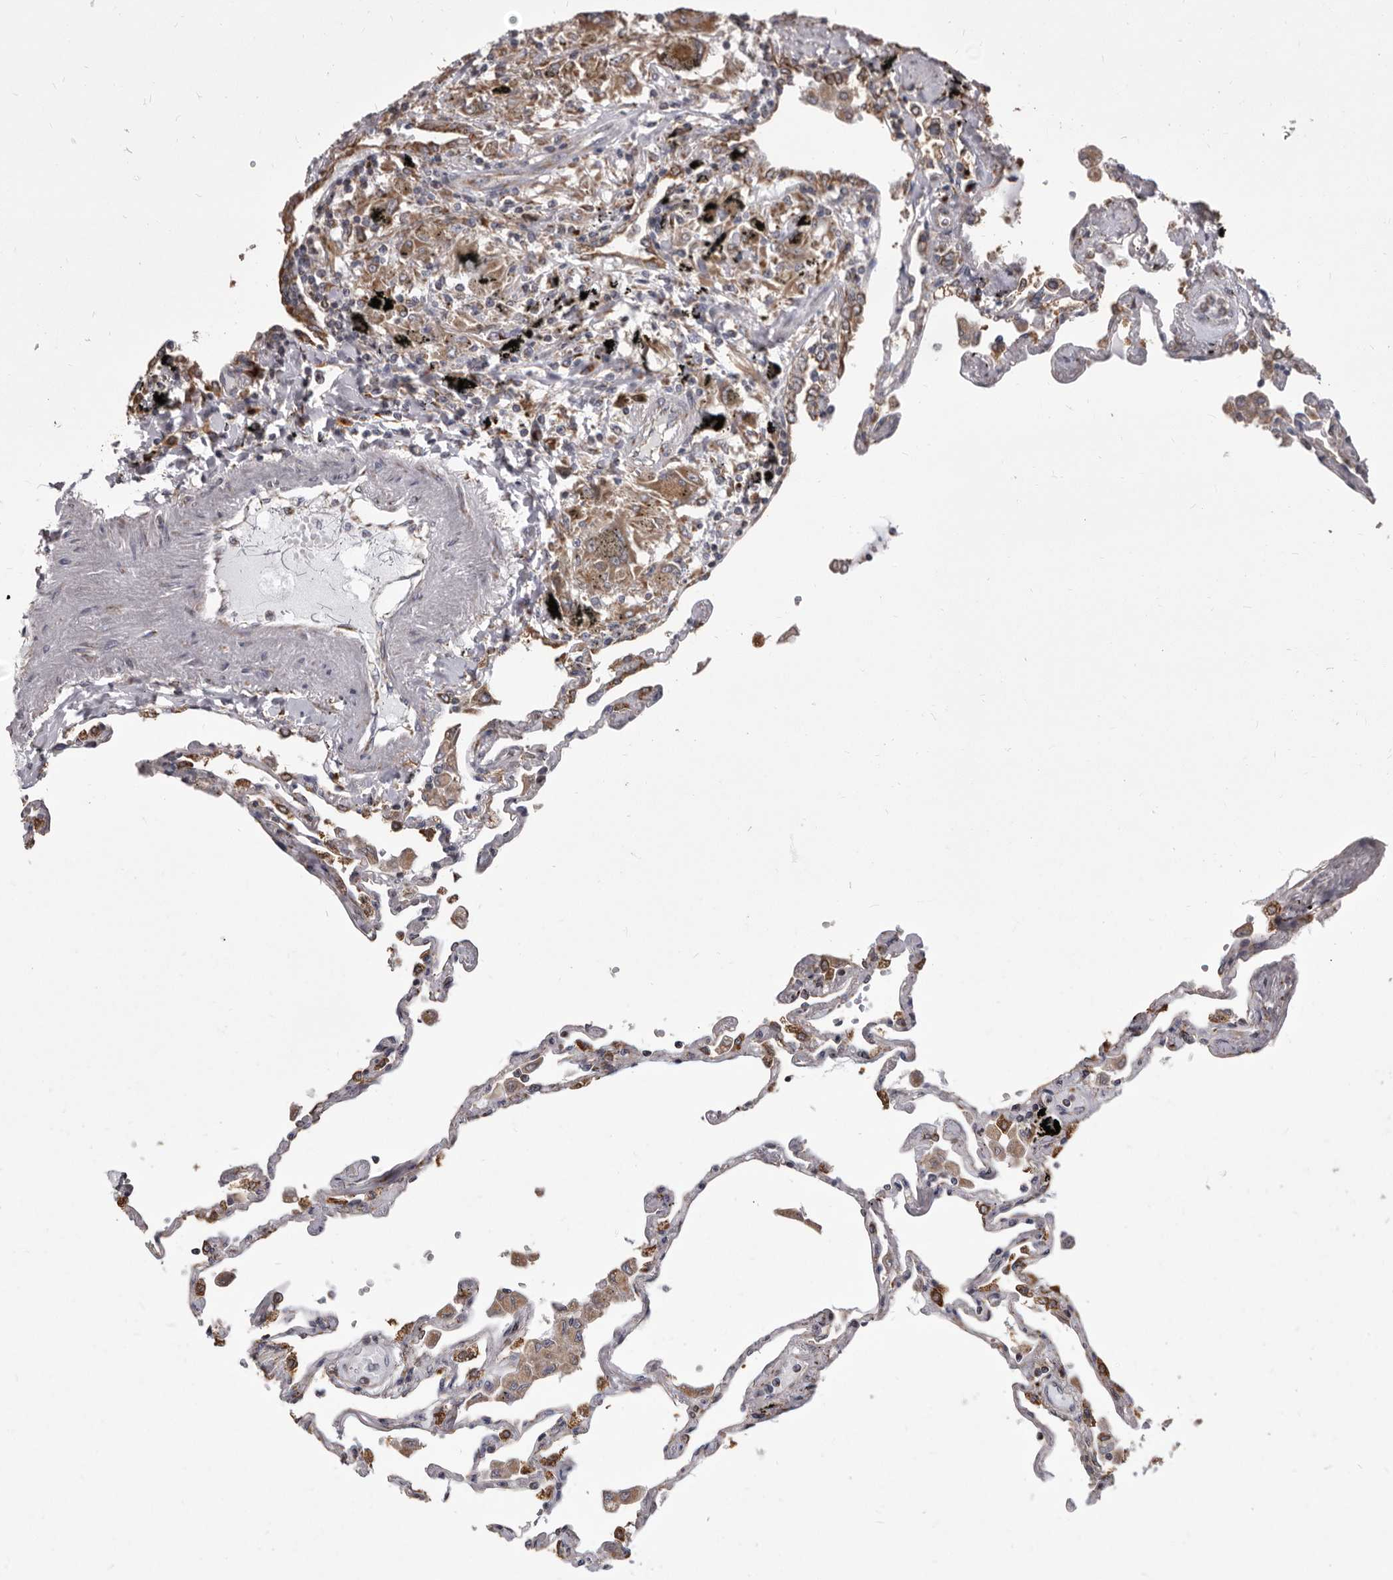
{"staining": {"intensity": "strong", "quantity": "25%-75%", "location": "cytoplasmic/membranous"}, "tissue": "lung", "cell_type": "Alveolar cells", "image_type": "normal", "snomed": [{"axis": "morphology", "description": "Normal tissue, NOS"}, {"axis": "topography", "description": "Lung"}], "caption": "Immunohistochemistry of unremarkable lung shows high levels of strong cytoplasmic/membranous expression in about 25%-75% of alveolar cells. (brown staining indicates protein expression, while blue staining denotes nuclei).", "gene": "CDK5RAP3", "patient": {"sex": "female", "age": 67}}